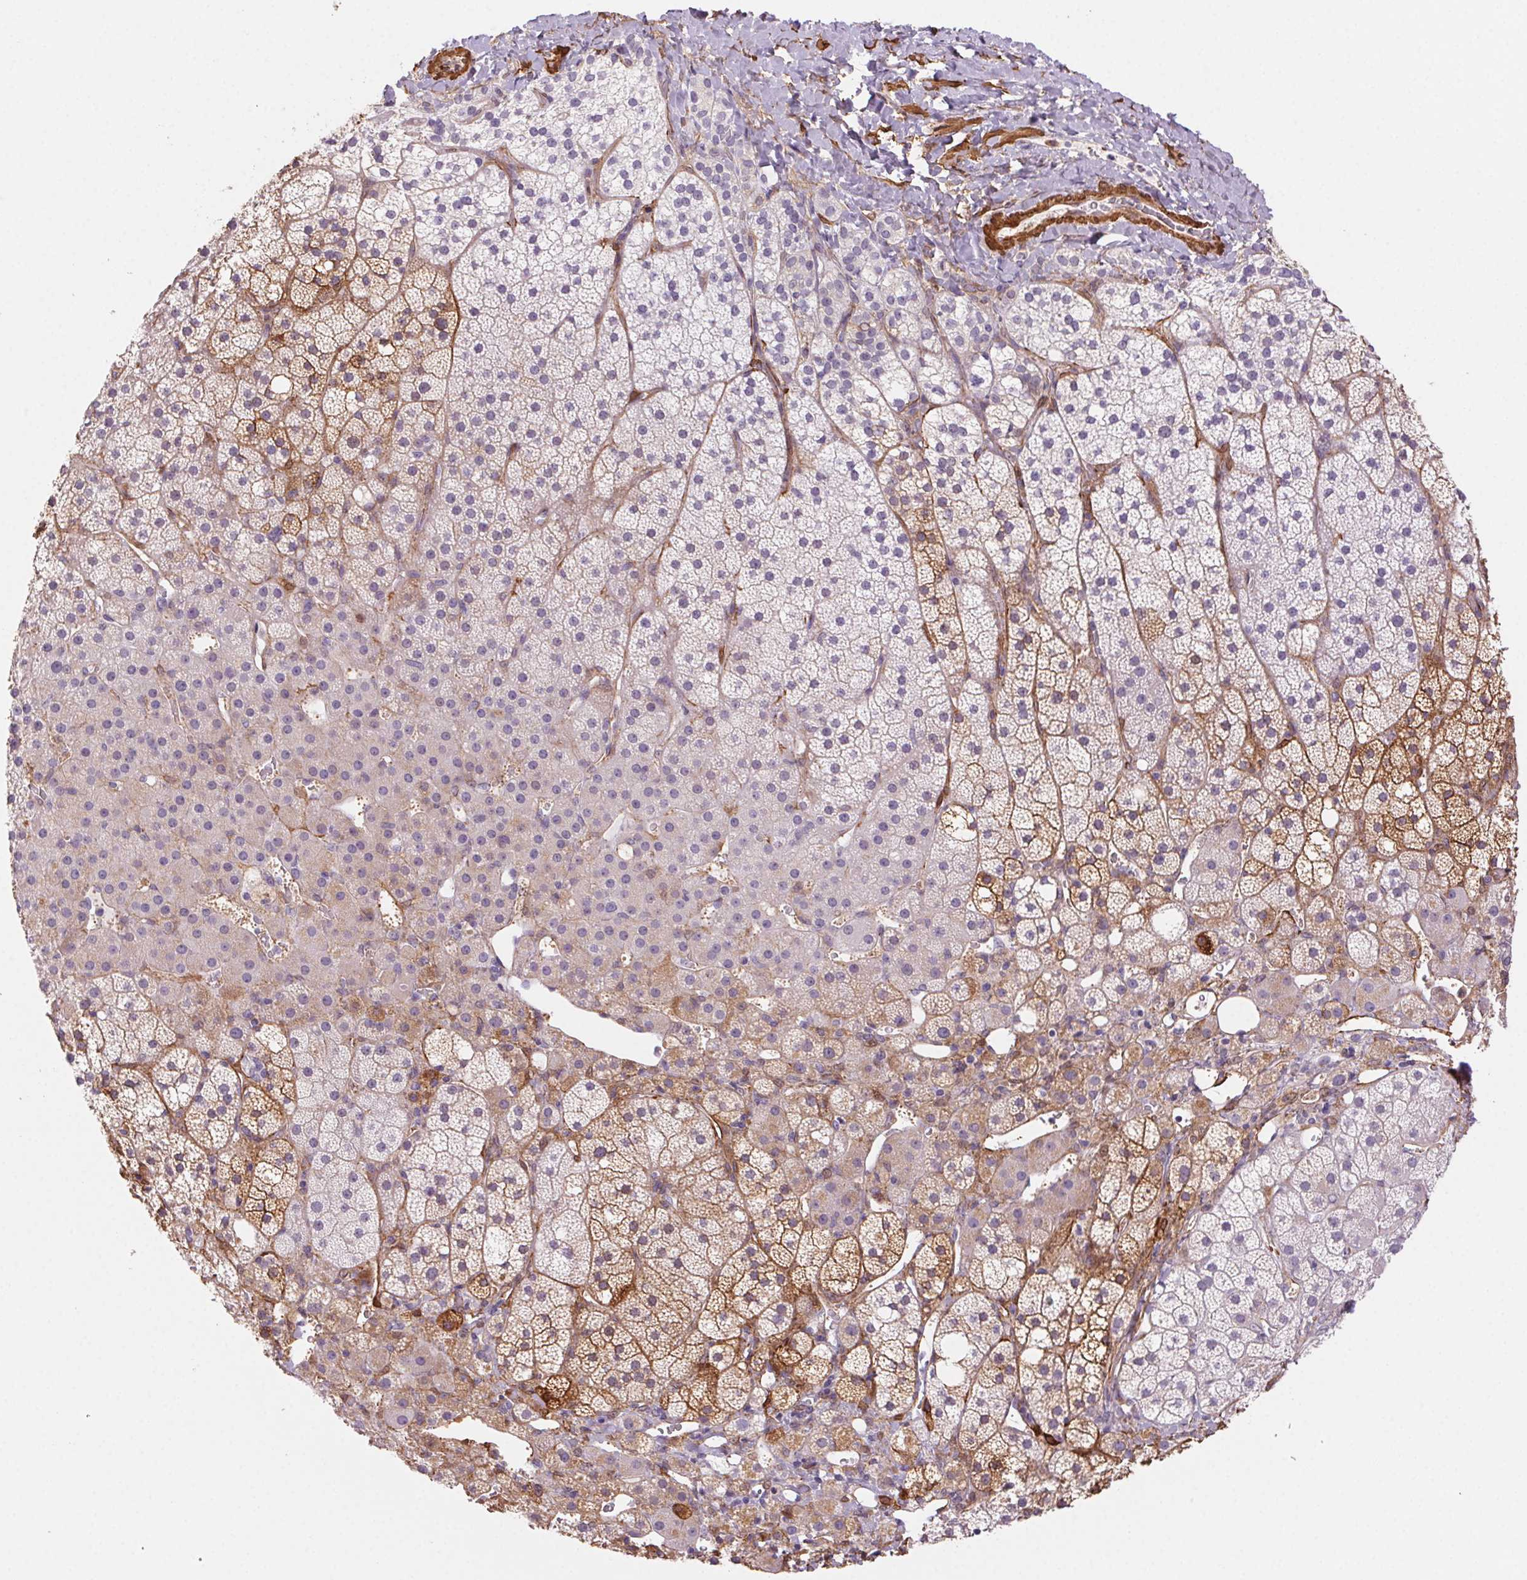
{"staining": {"intensity": "moderate", "quantity": "25%-75%", "location": "cytoplasmic/membranous"}, "tissue": "adrenal gland", "cell_type": "Glandular cells", "image_type": "normal", "snomed": [{"axis": "morphology", "description": "Normal tissue, NOS"}, {"axis": "topography", "description": "Adrenal gland"}], "caption": "A brown stain labels moderate cytoplasmic/membranous positivity of a protein in glandular cells of benign human adrenal gland. The protein of interest is stained brown, and the nuclei are stained in blue (DAB IHC with brightfield microscopy, high magnification).", "gene": "GPX8", "patient": {"sex": "male", "age": 53}}